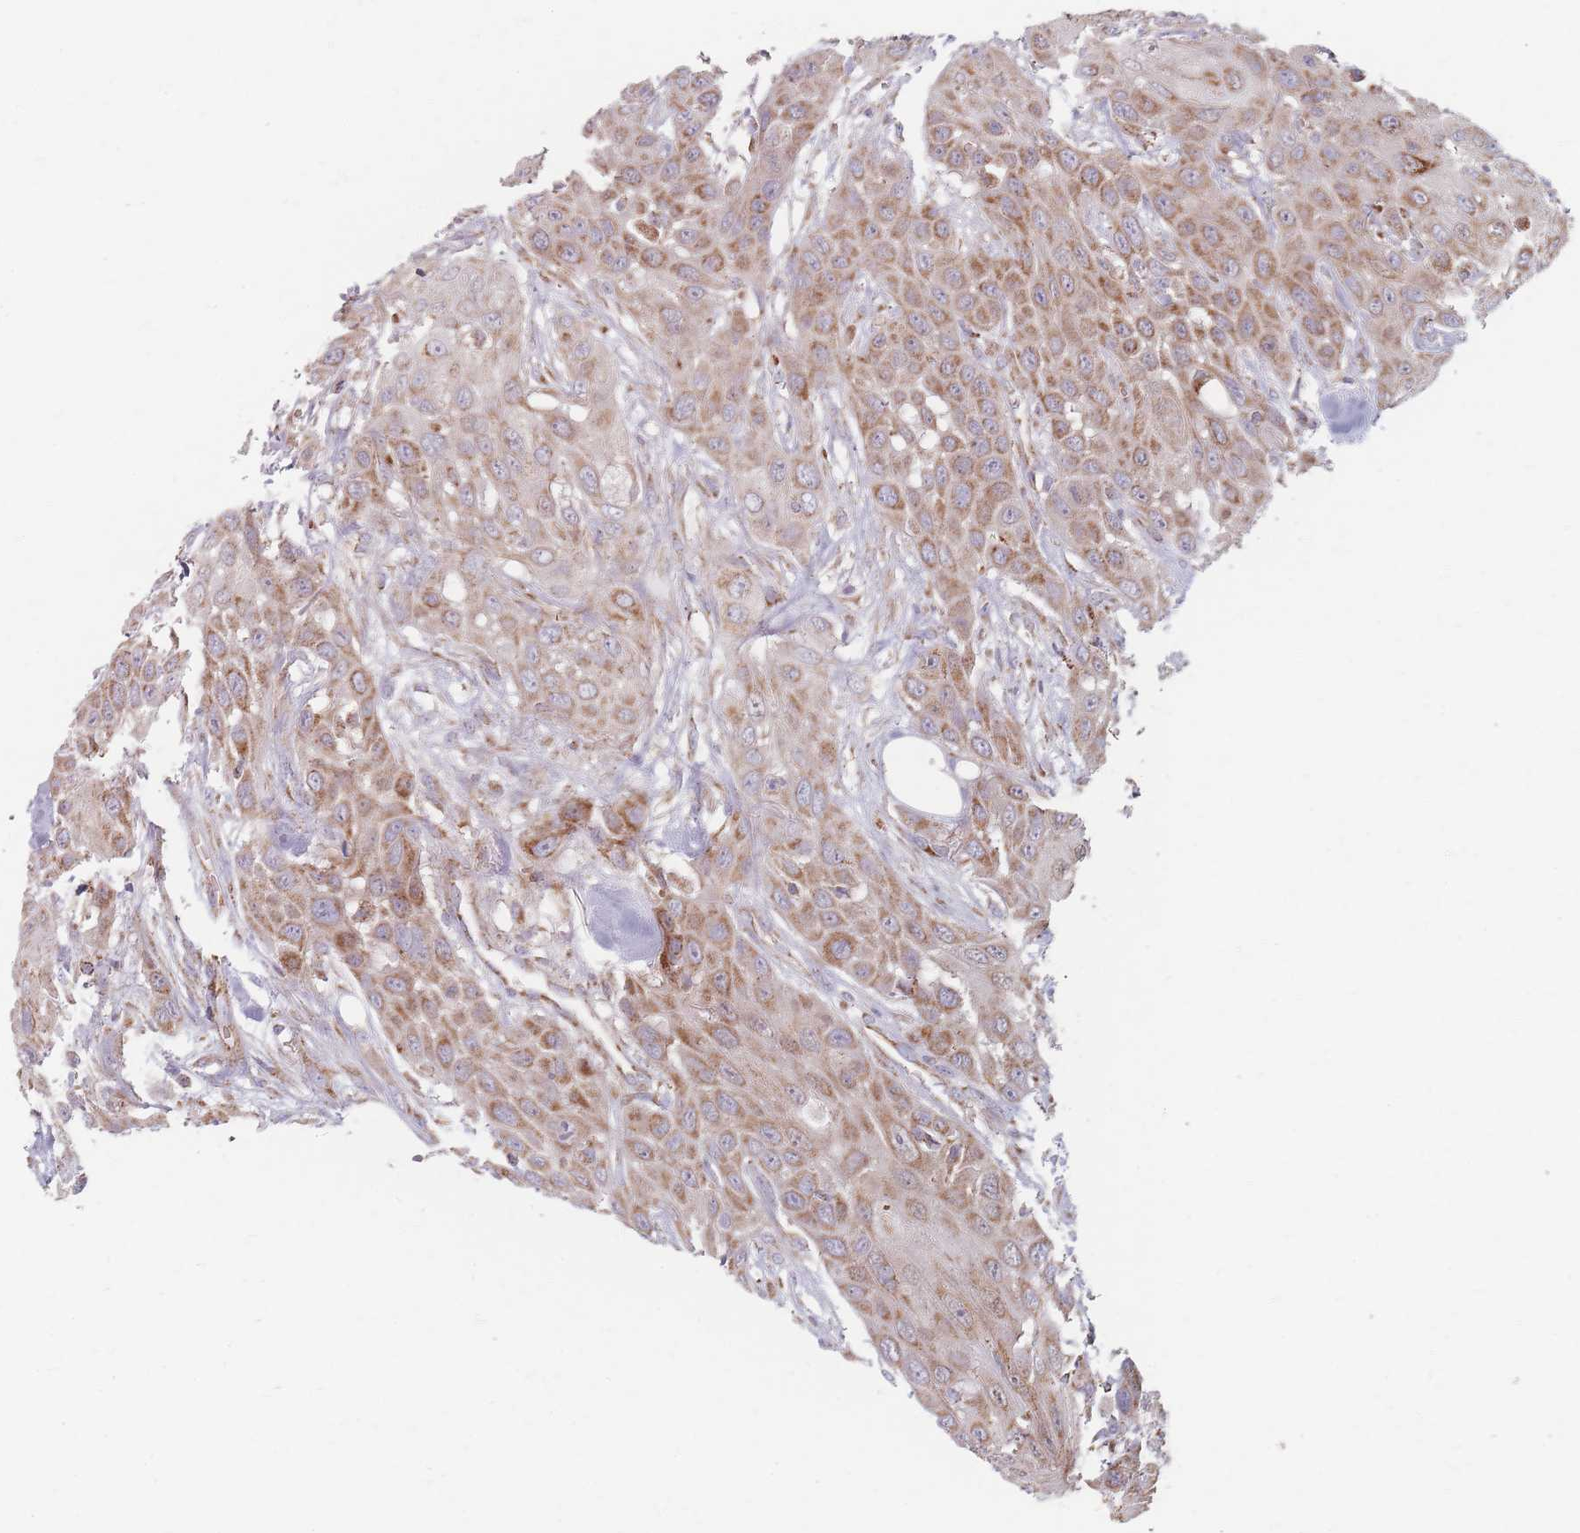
{"staining": {"intensity": "moderate", "quantity": ">75%", "location": "cytoplasmic/membranous"}, "tissue": "head and neck cancer", "cell_type": "Tumor cells", "image_type": "cancer", "snomed": [{"axis": "morphology", "description": "Squamous cell carcinoma, NOS"}, {"axis": "topography", "description": "Head-Neck"}], "caption": "About >75% of tumor cells in head and neck squamous cell carcinoma demonstrate moderate cytoplasmic/membranous protein positivity as visualized by brown immunohistochemical staining.", "gene": "ESRP2", "patient": {"sex": "male", "age": 81}}